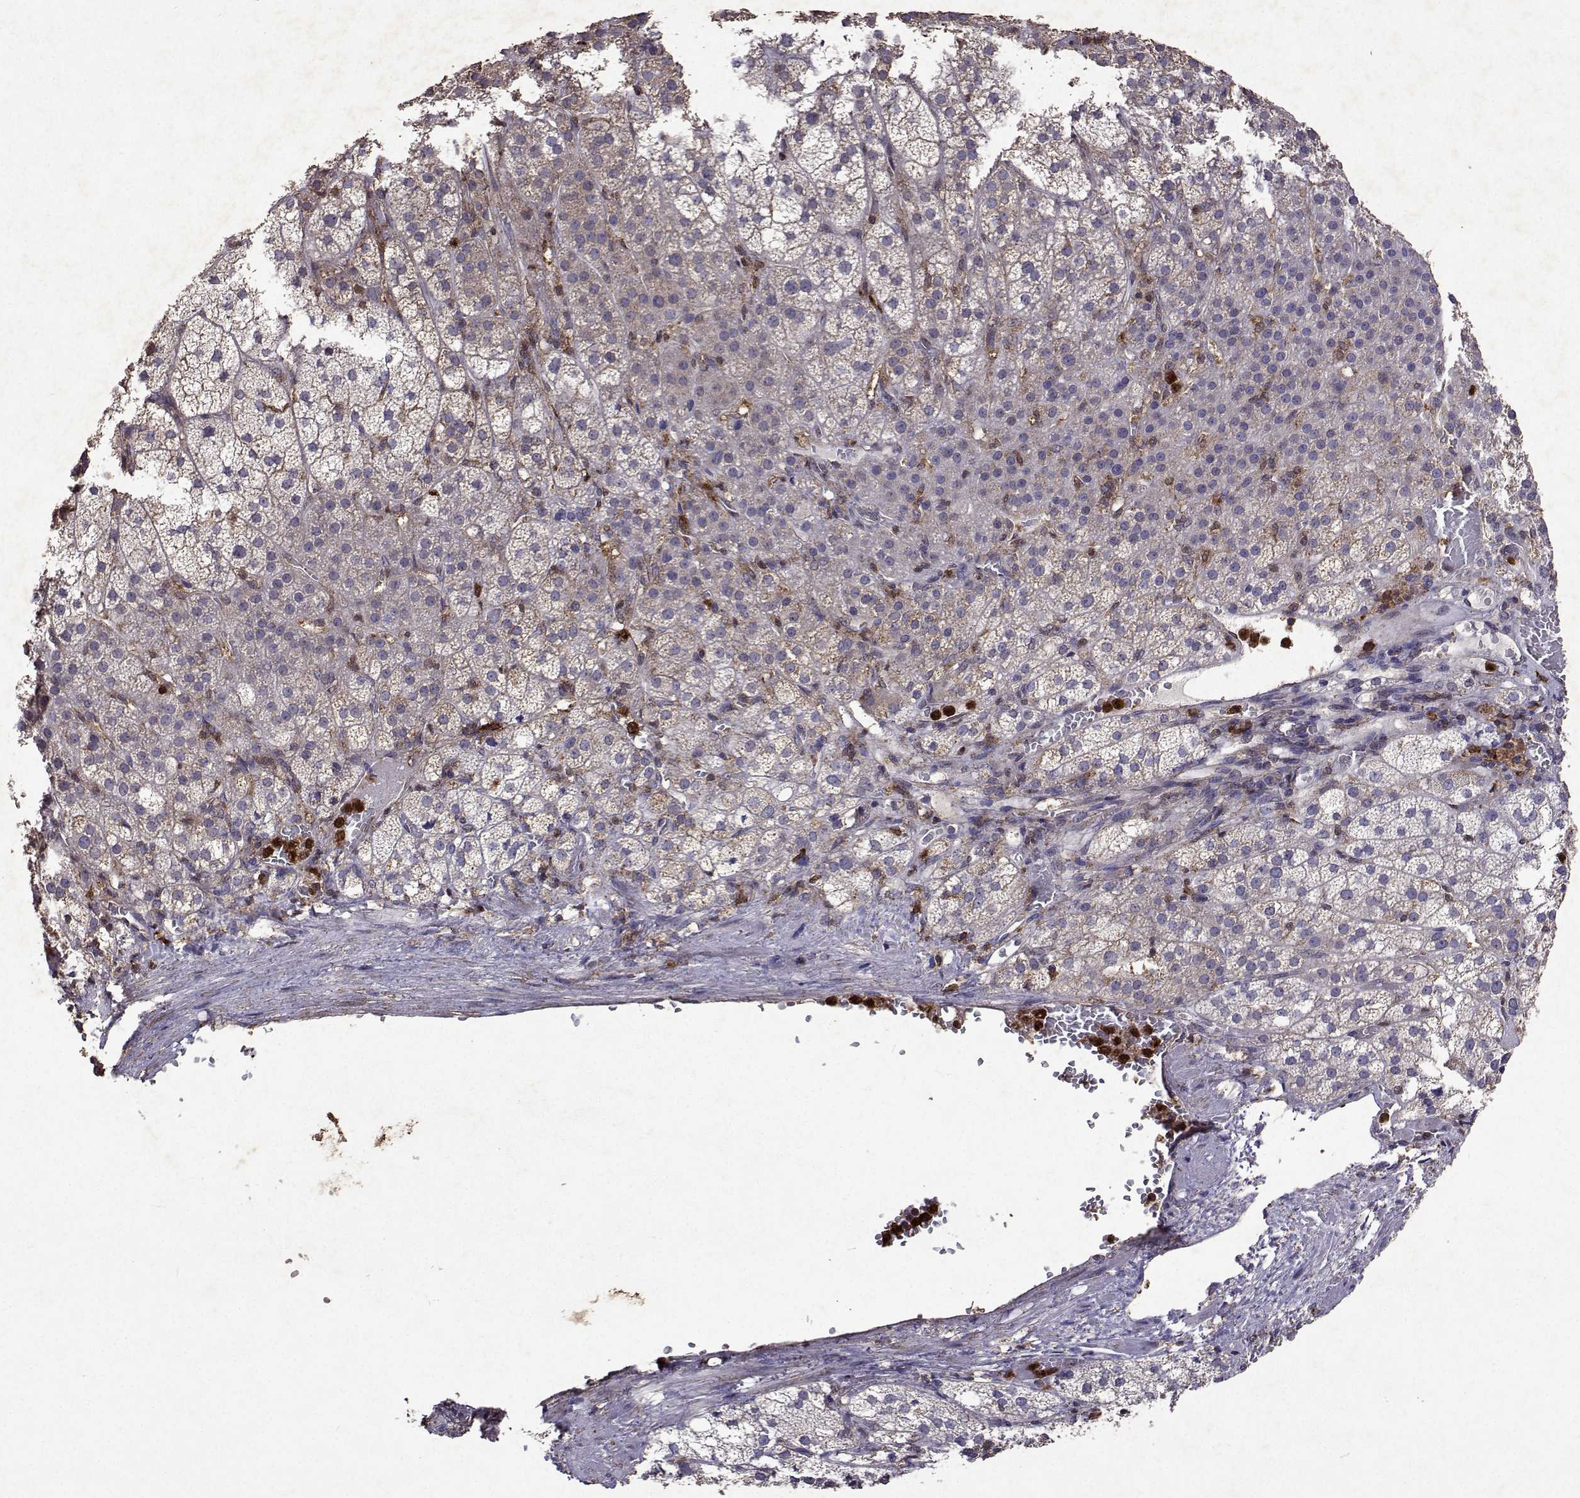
{"staining": {"intensity": "weak", "quantity": "<25%", "location": "cytoplasmic/membranous"}, "tissue": "adrenal gland", "cell_type": "Glandular cells", "image_type": "normal", "snomed": [{"axis": "morphology", "description": "Normal tissue, NOS"}, {"axis": "topography", "description": "Adrenal gland"}], "caption": "The image exhibits no significant staining in glandular cells of adrenal gland. Brightfield microscopy of immunohistochemistry stained with DAB (brown) and hematoxylin (blue), captured at high magnification.", "gene": "APAF1", "patient": {"sex": "female", "age": 60}}